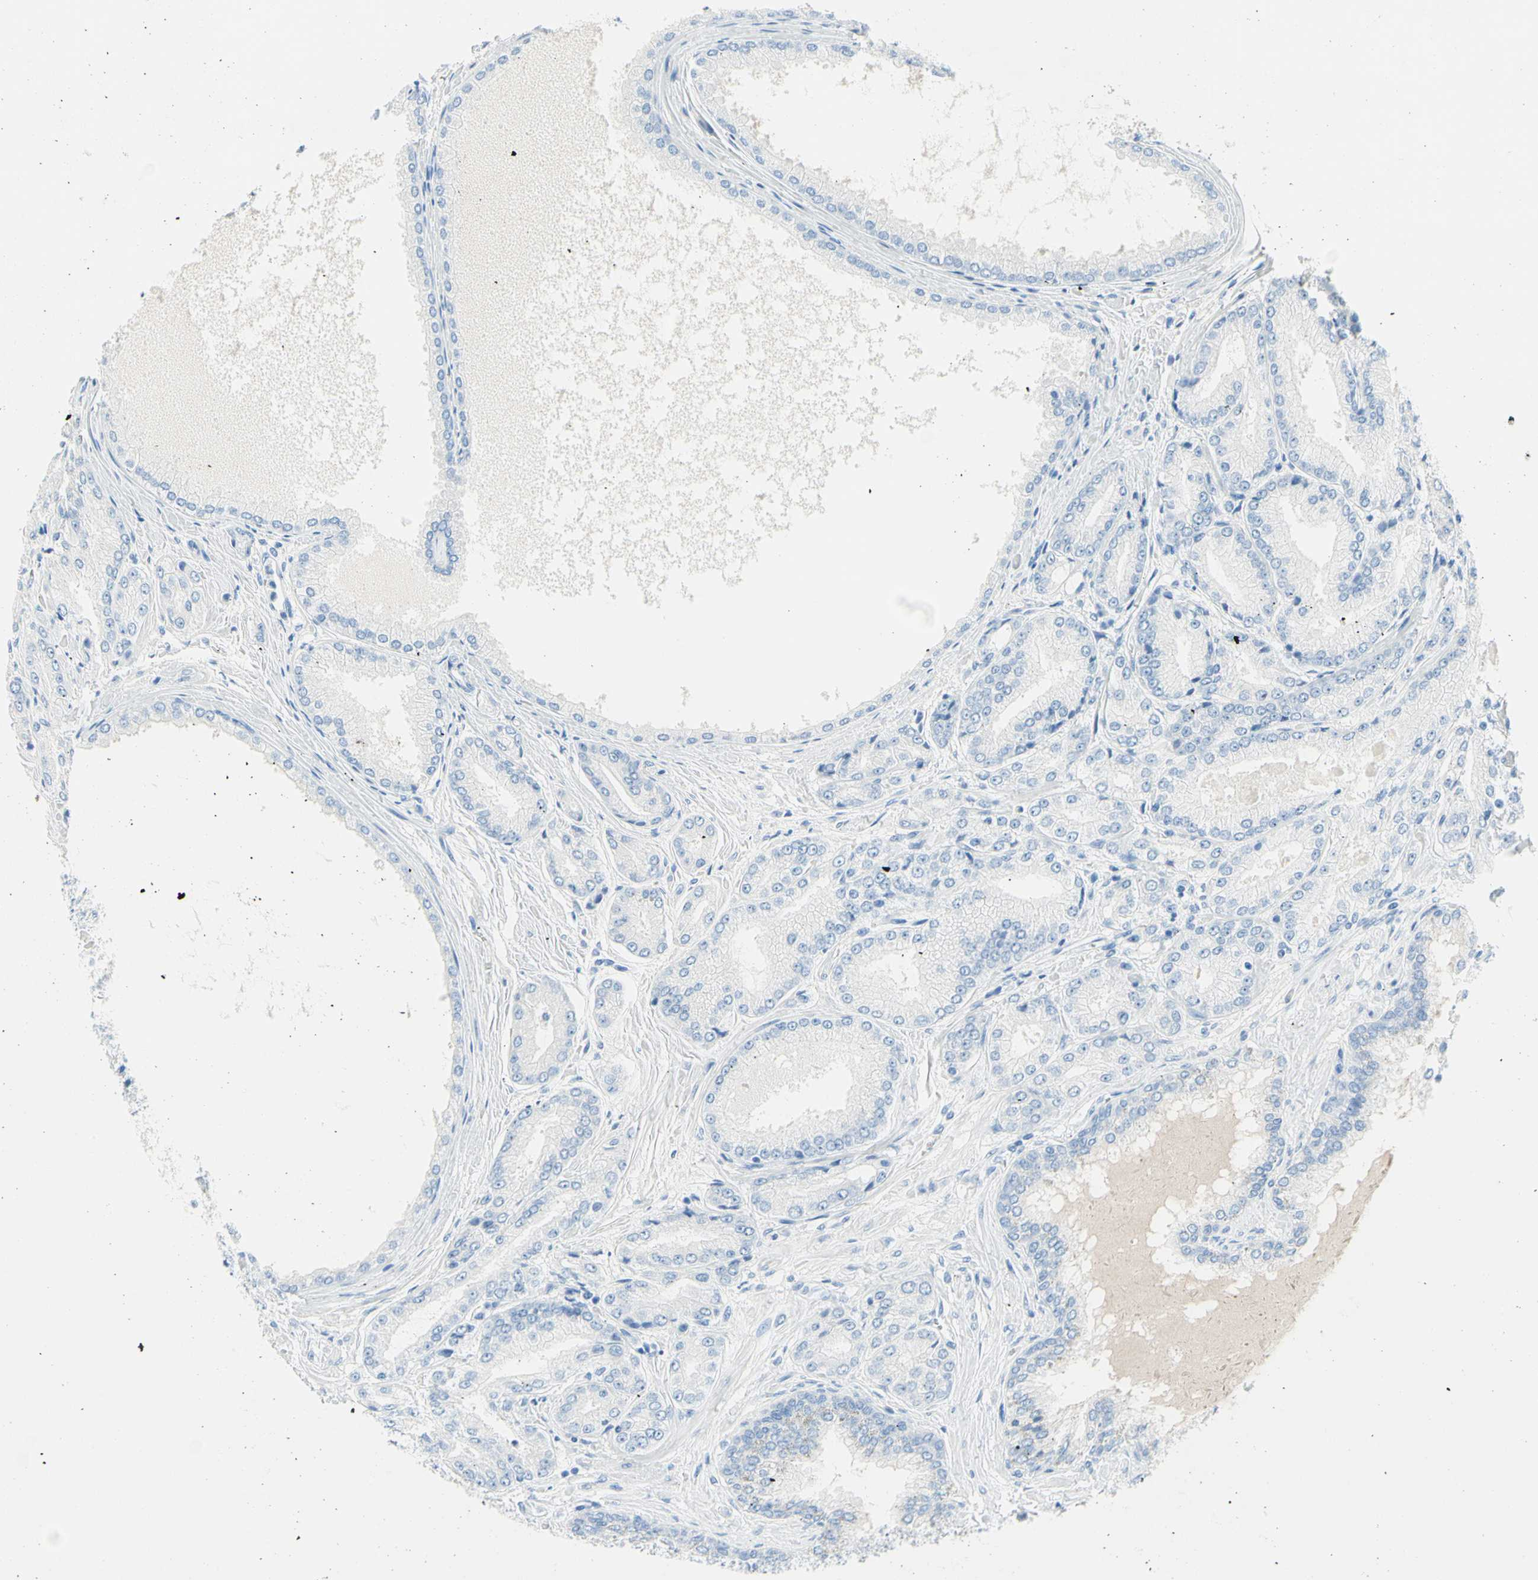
{"staining": {"intensity": "negative", "quantity": "none", "location": "none"}, "tissue": "prostate cancer", "cell_type": "Tumor cells", "image_type": "cancer", "snomed": [{"axis": "morphology", "description": "Adenocarcinoma, High grade"}, {"axis": "topography", "description": "Prostate"}], "caption": "Immunohistochemical staining of human prostate cancer (adenocarcinoma (high-grade)) exhibits no significant positivity in tumor cells.", "gene": "IL6ST", "patient": {"sex": "male", "age": 59}}